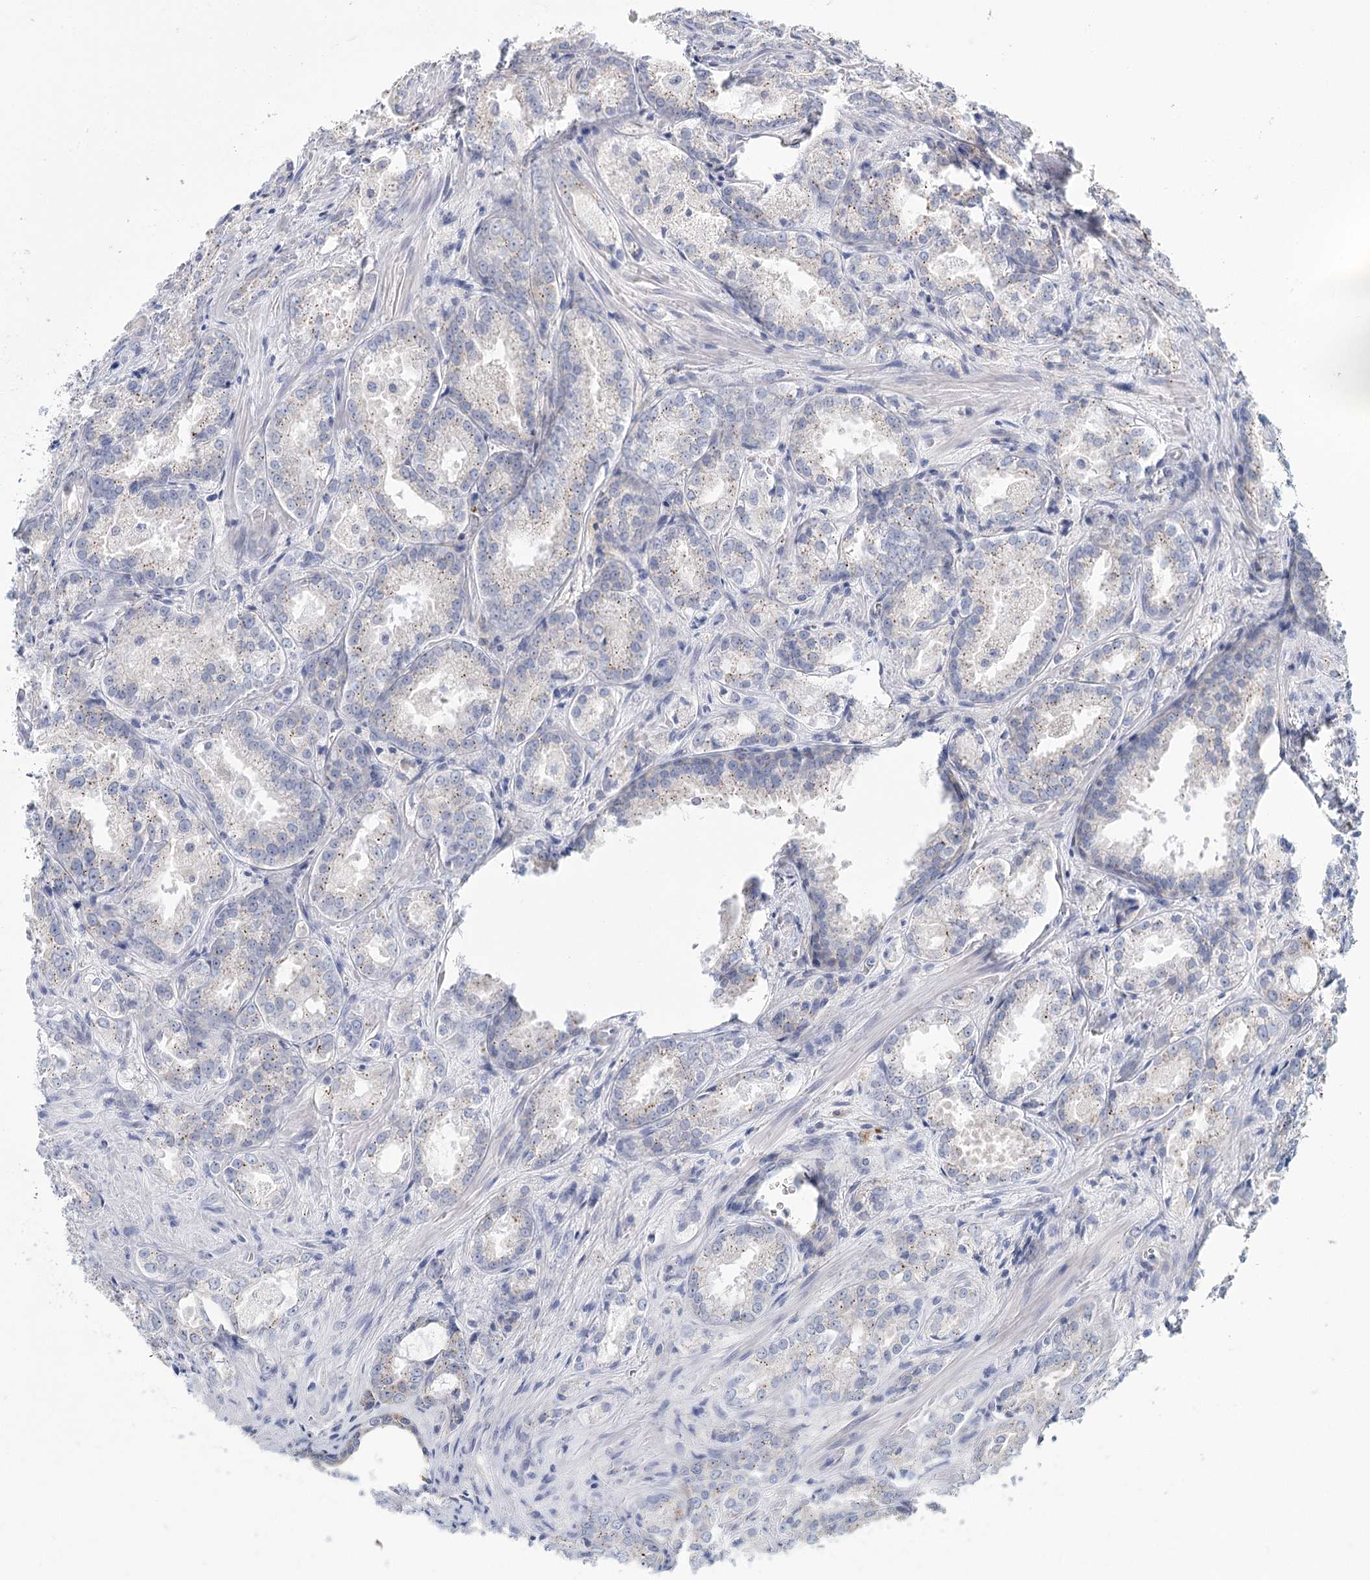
{"staining": {"intensity": "negative", "quantity": "none", "location": "none"}, "tissue": "prostate cancer", "cell_type": "Tumor cells", "image_type": "cancer", "snomed": [{"axis": "morphology", "description": "Adenocarcinoma, Low grade"}, {"axis": "topography", "description": "Prostate"}], "caption": "Immunohistochemistry of human prostate low-grade adenocarcinoma shows no expression in tumor cells.", "gene": "ARHGAP44", "patient": {"sex": "male", "age": 47}}